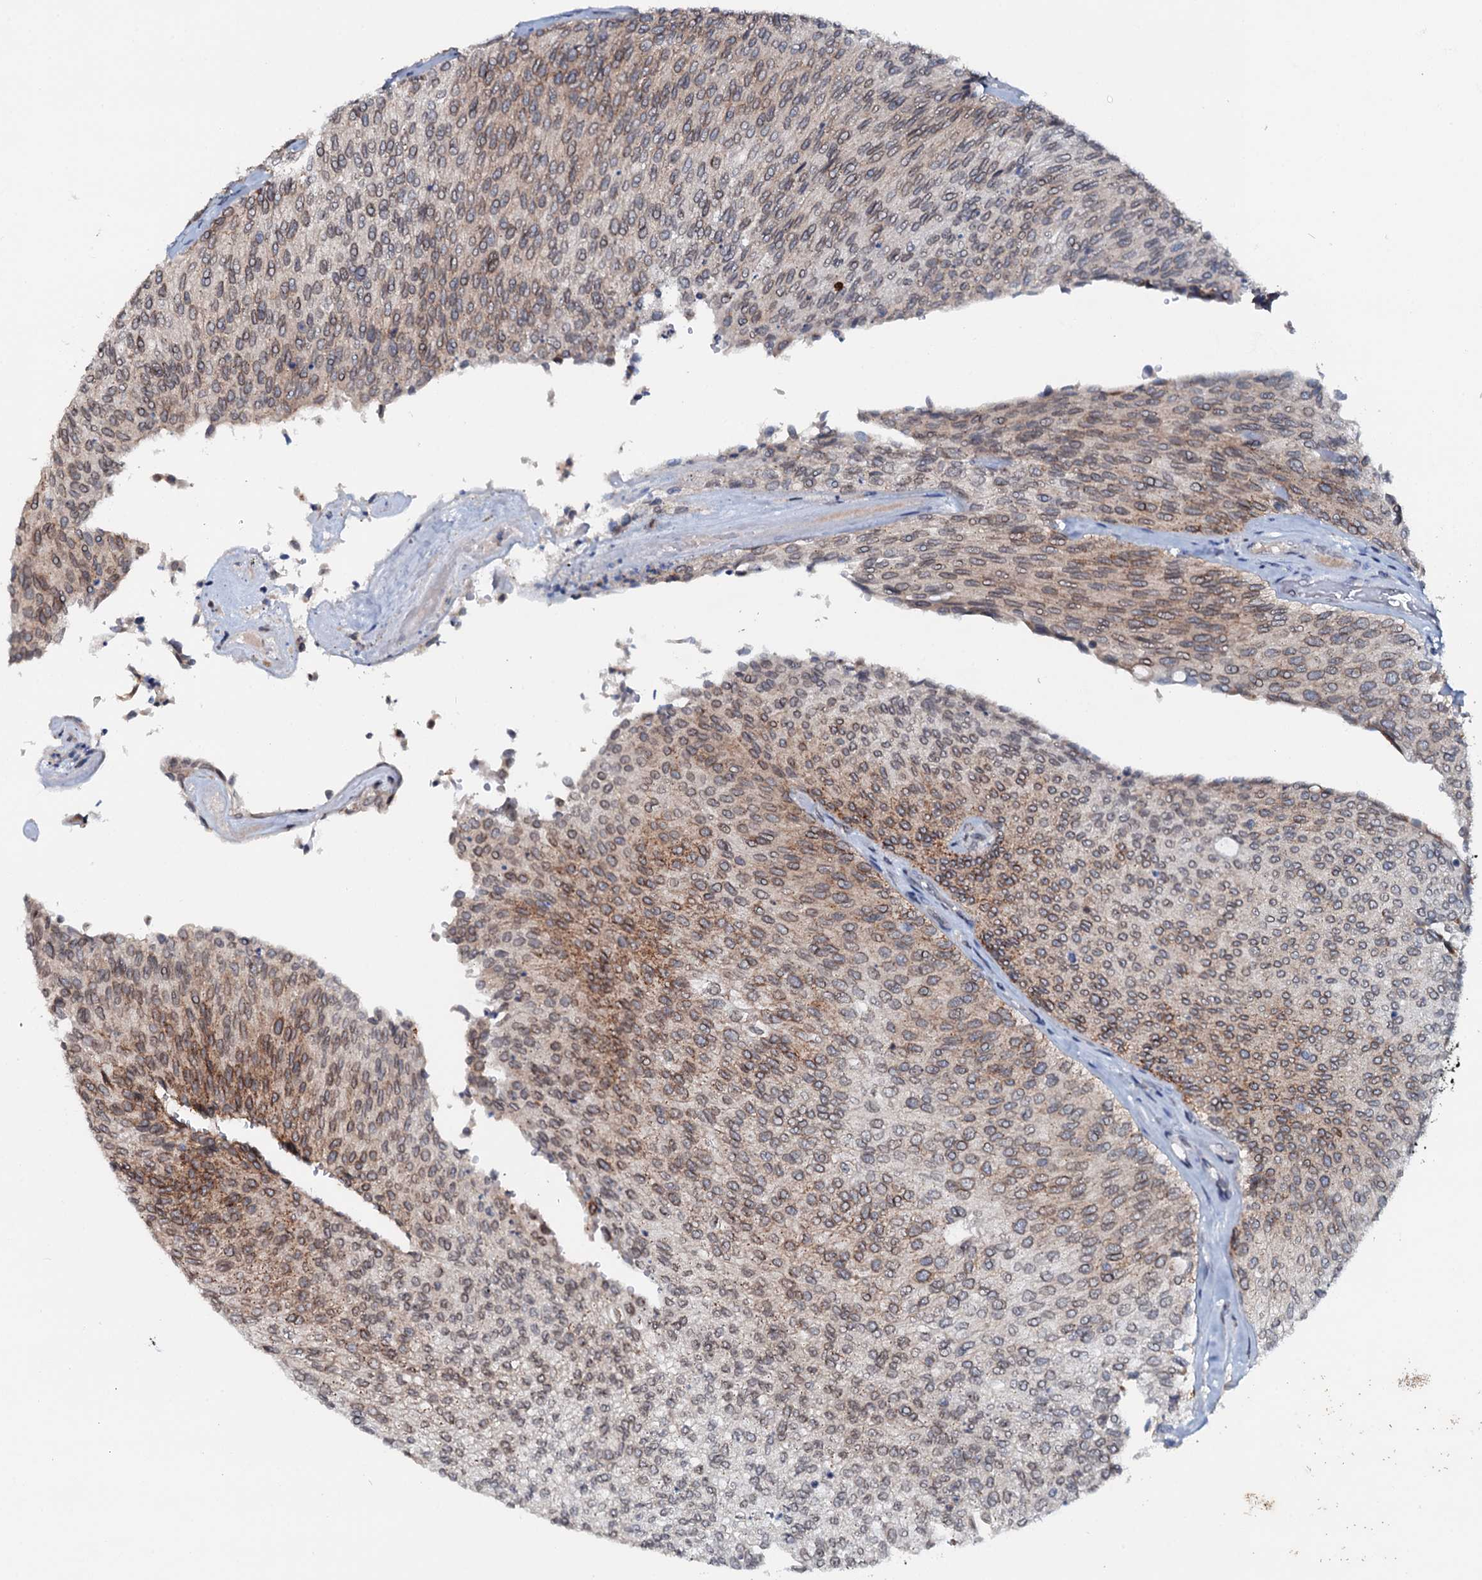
{"staining": {"intensity": "moderate", "quantity": "<25%", "location": "cytoplasmic/membranous"}, "tissue": "urothelial cancer", "cell_type": "Tumor cells", "image_type": "cancer", "snomed": [{"axis": "morphology", "description": "Urothelial carcinoma, Low grade"}, {"axis": "topography", "description": "Urinary bladder"}], "caption": "This photomicrograph demonstrates urothelial cancer stained with immunohistochemistry (IHC) to label a protein in brown. The cytoplasmic/membranous of tumor cells show moderate positivity for the protein. Nuclei are counter-stained blue.", "gene": "SNTA1", "patient": {"sex": "female", "age": 79}}